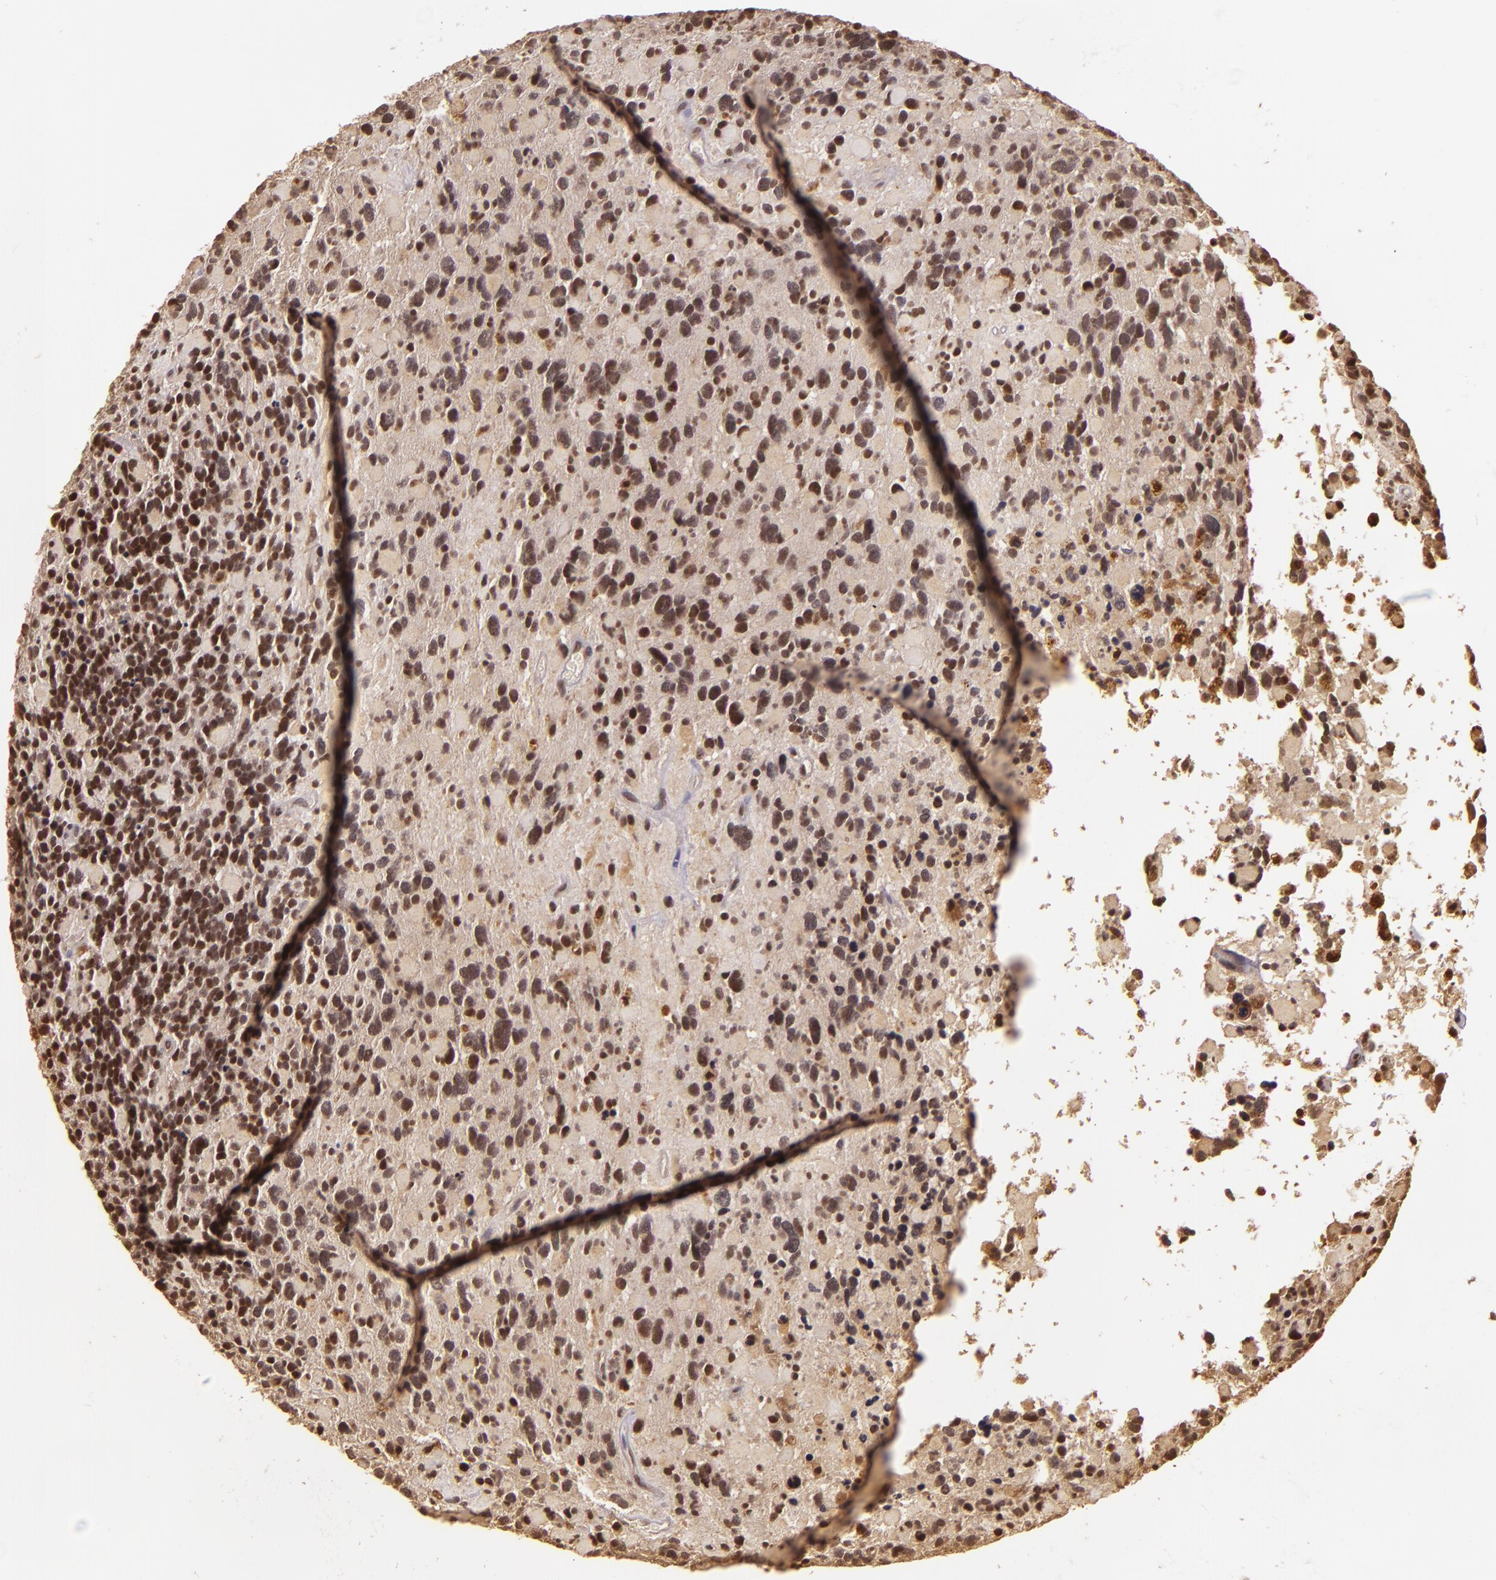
{"staining": {"intensity": "weak", "quantity": "25%-75%", "location": "nuclear"}, "tissue": "glioma", "cell_type": "Tumor cells", "image_type": "cancer", "snomed": [{"axis": "morphology", "description": "Glioma, malignant, High grade"}, {"axis": "topography", "description": "Brain"}], "caption": "Immunohistochemical staining of human glioma displays low levels of weak nuclear protein staining in about 25%-75% of tumor cells.", "gene": "TXNRD2", "patient": {"sex": "female", "age": 37}}